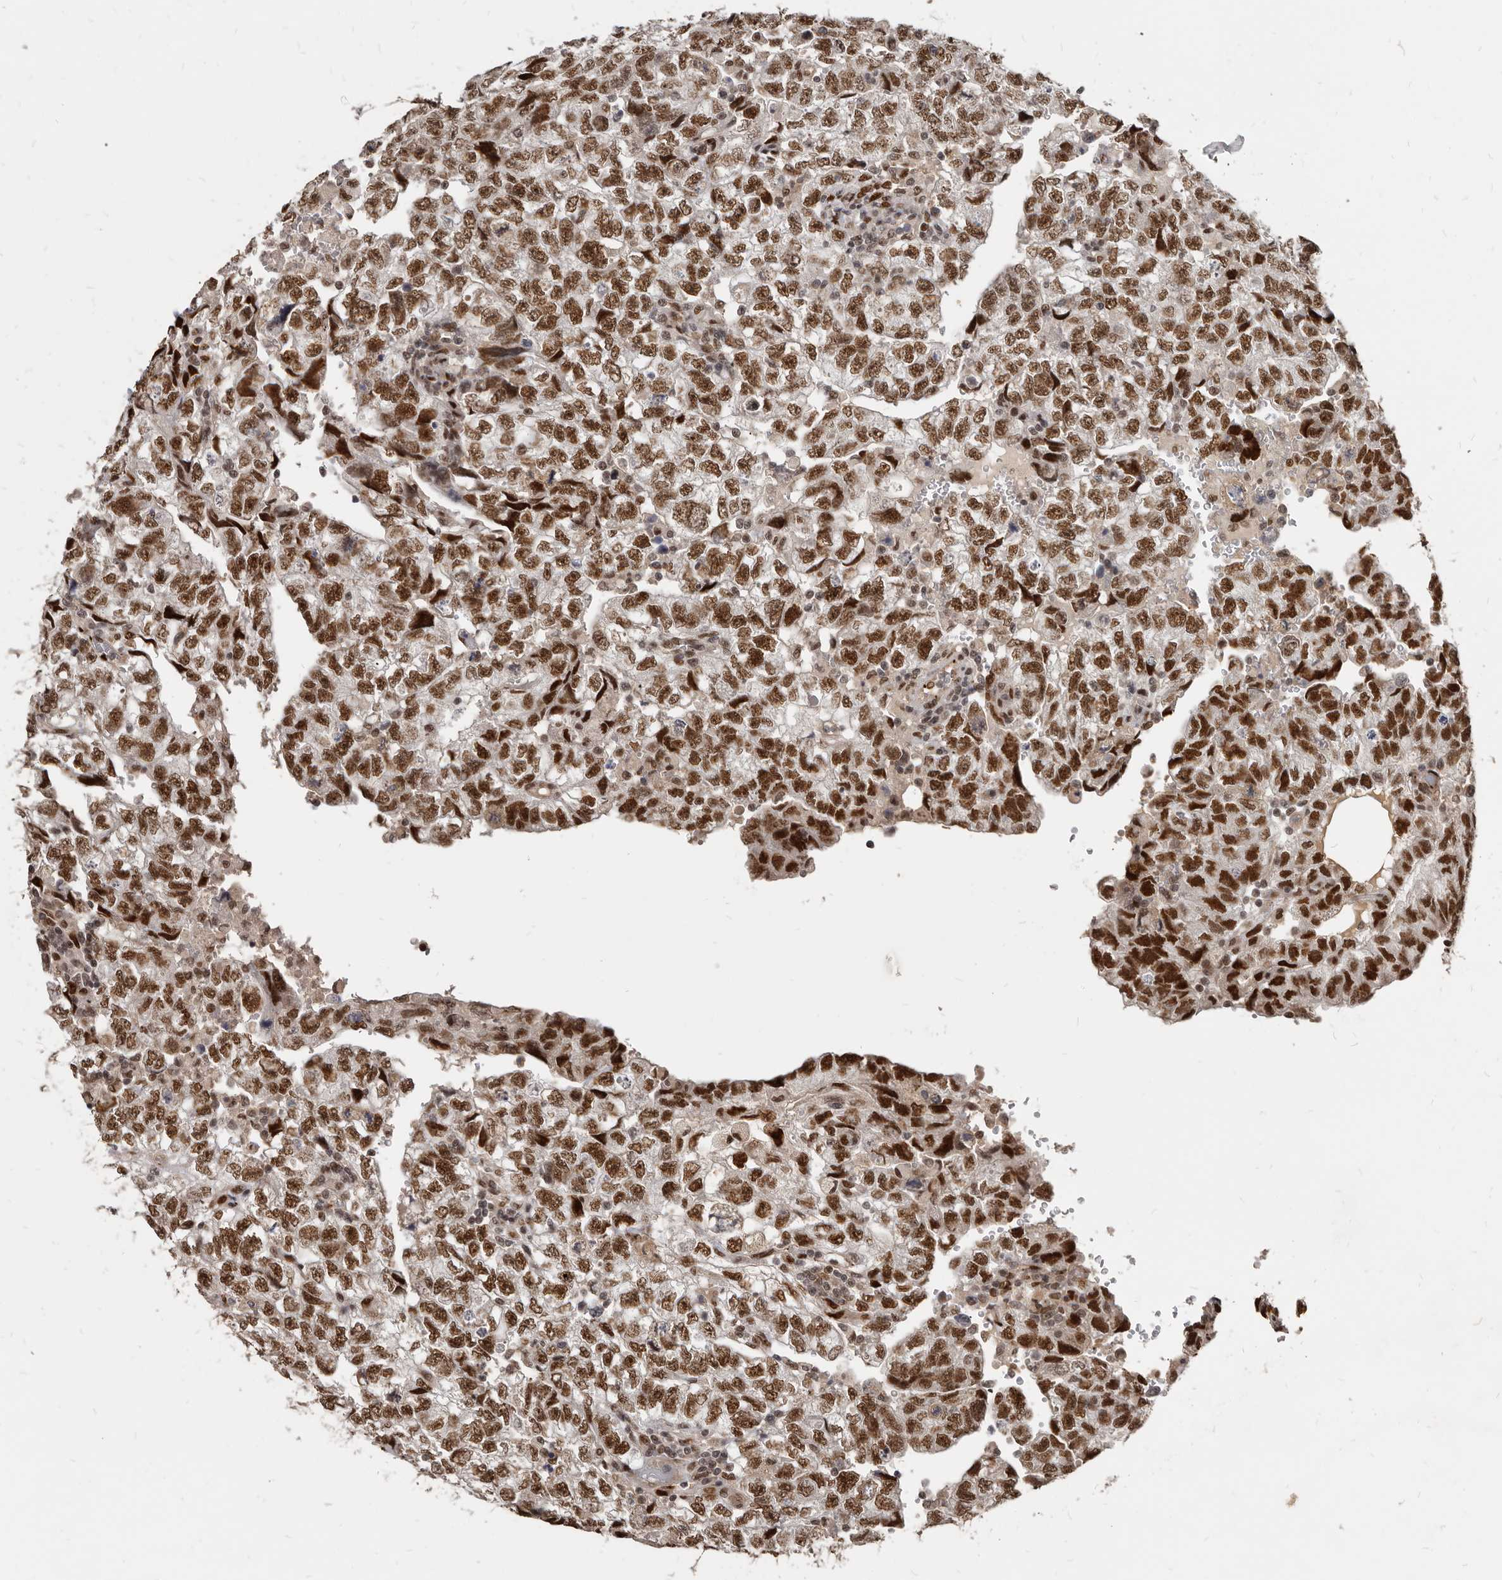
{"staining": {"intensity": "strong", "quantity": ">75%", "location": "nuclear"}, "tissue": "testis cancer", "cell_type": "Tumor cells", "image_type": "cancer", "snomed": [{"axis": "morphology", "description": "Carcinoma, Embryonal, NOS"}, {"axis": "topography", "description": "Testis"}], "caption": "Immunohistochemical staining of testis embryonal carcinoma exhibits high levels of strong nuclear expression in about >75% of tumor cells.", "gene": "ATF5", "patient": {"sex": "male", "age": 36}}